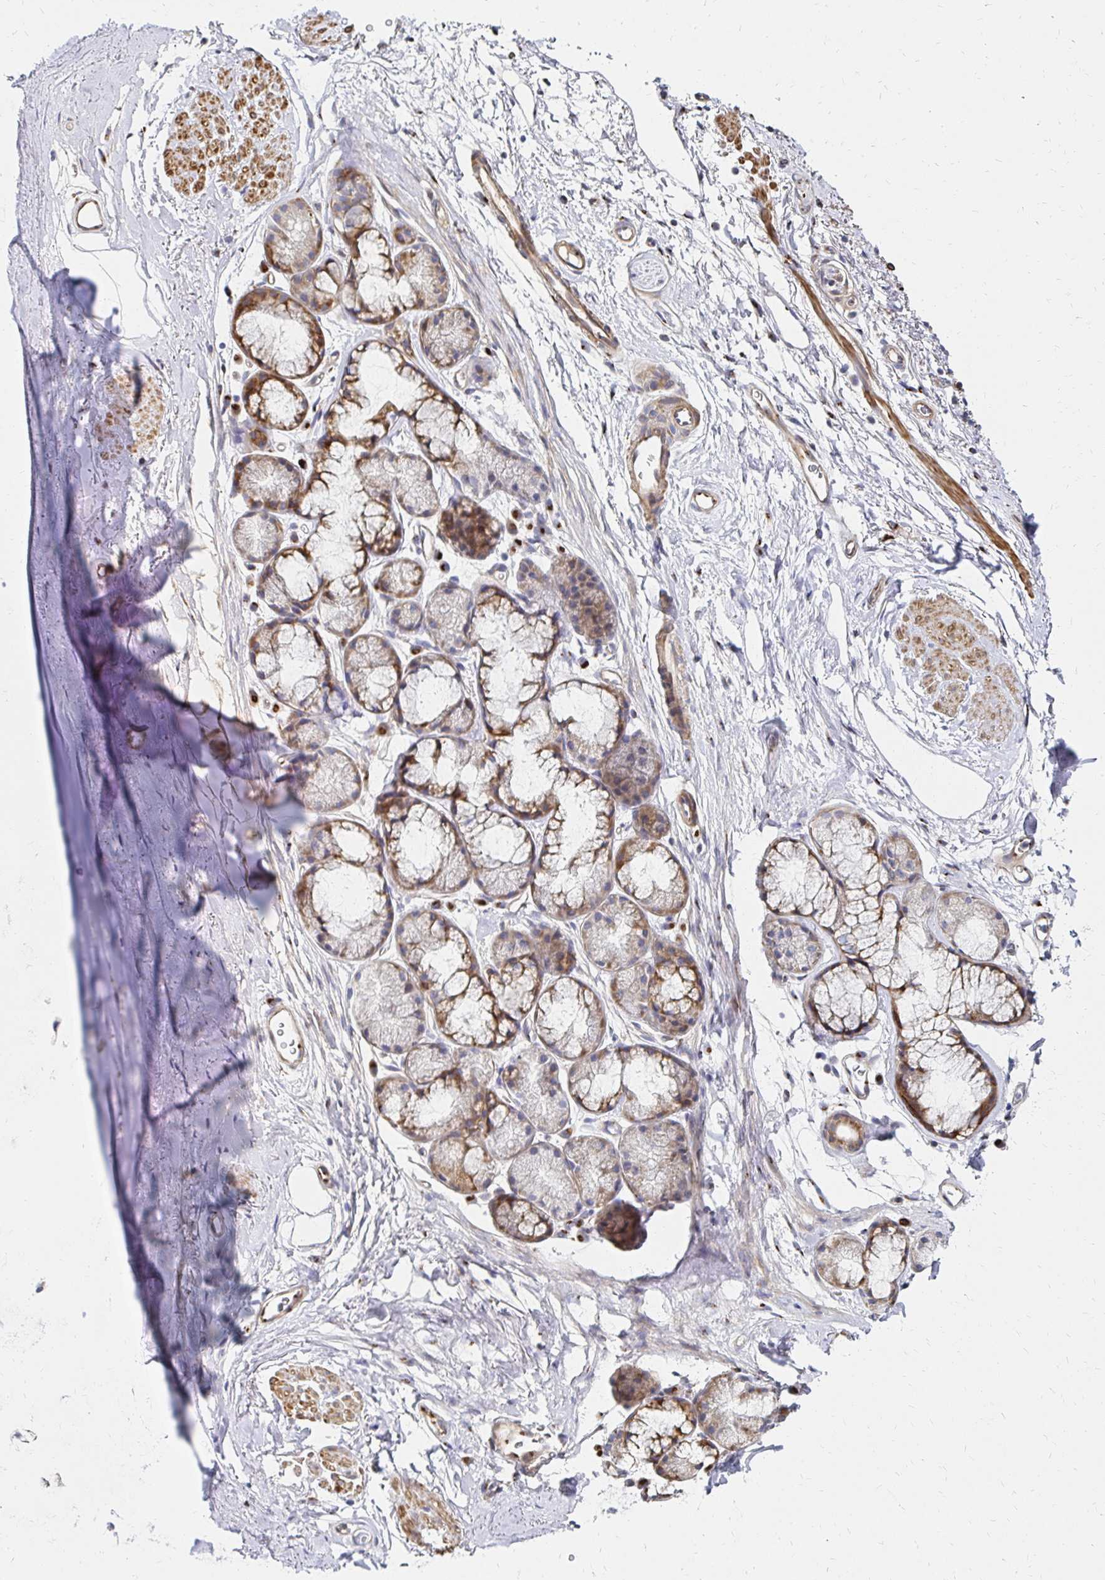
{"staining": {"intensity": "negative", "quantity": "none", "location": "none"}, "tissue": "adipose tissue", "cell_type": "Adipocytes", "image_type": "normal", "snomed": [{"axis": "morphology", "description": "Normal tissue, NOS"}, {"axis": "topography", "description": "Lymph node"}, {"axis": "topography", "description": "Cartilage tissue"}, {"axis": "topography", "description": "Bronchus"}], "caption": "This image is of unremarkable adipose tissue stained with immunohistochemistry to label a protein in brown with the nuclei are counter-stained blue. There is no expression in adipocytes.", "gene": "MAN1A1", "patient": {"sex": "female", "age": 70}}